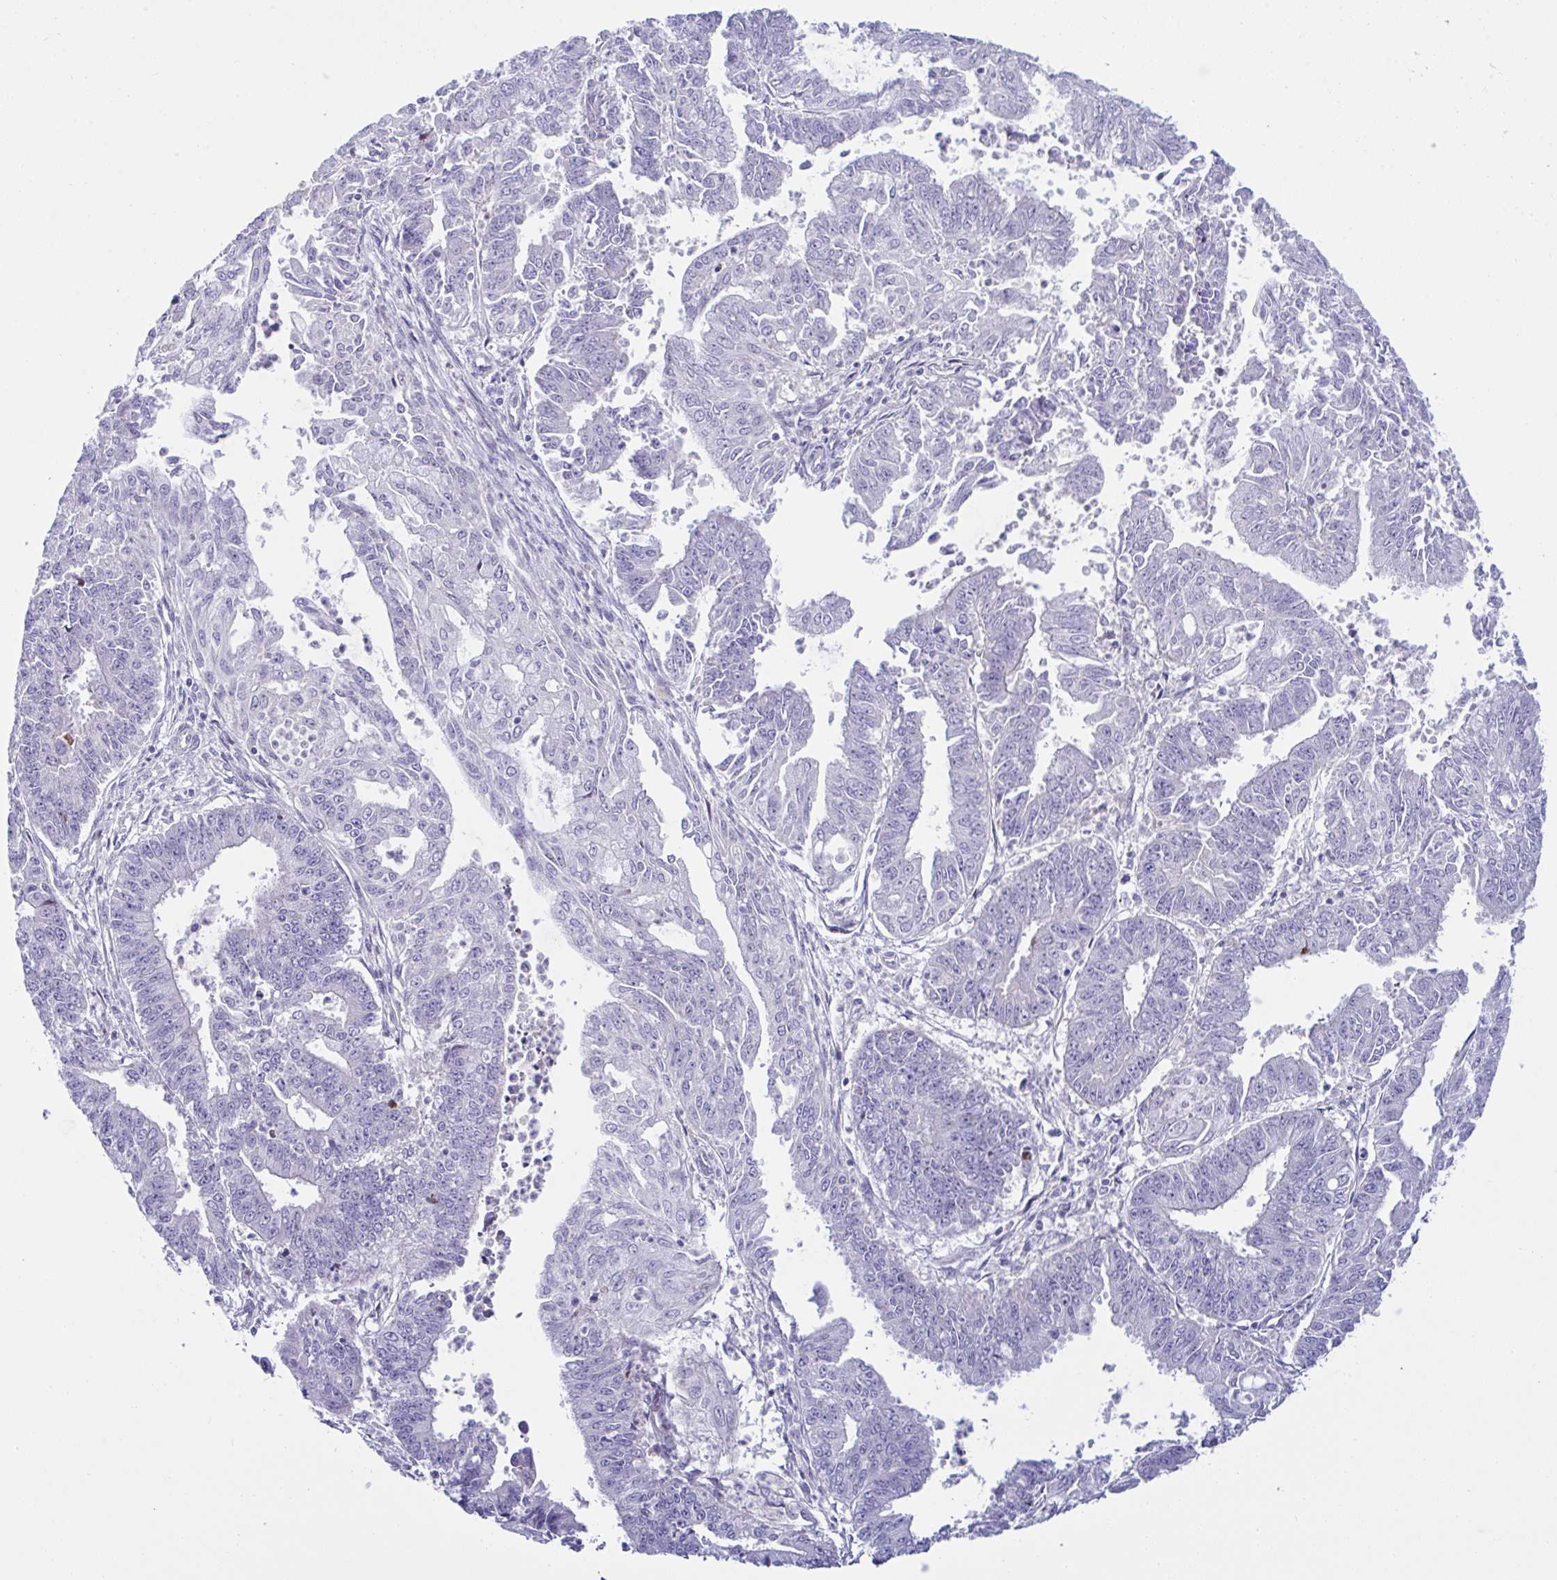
{"staining": {"intensity": "negative", "quantity": "none", "location": "none"}, "tissue": "endometrial cancer", "cell_type": "Tumor cells", "image_type": "cancer", "snomed": [{"axis": "morphology", "description": "Adenocarcinoma, NOS"}, {"axis": "topography", "description": "Endometrium"}], "caption": "Immunohistochemistry (IHC) of human adenocarcinoma (endometrial) reveals no positivity in tumor cells.", "gene": "ZNF713", "patient": {"sex": "female", "age": 73}}